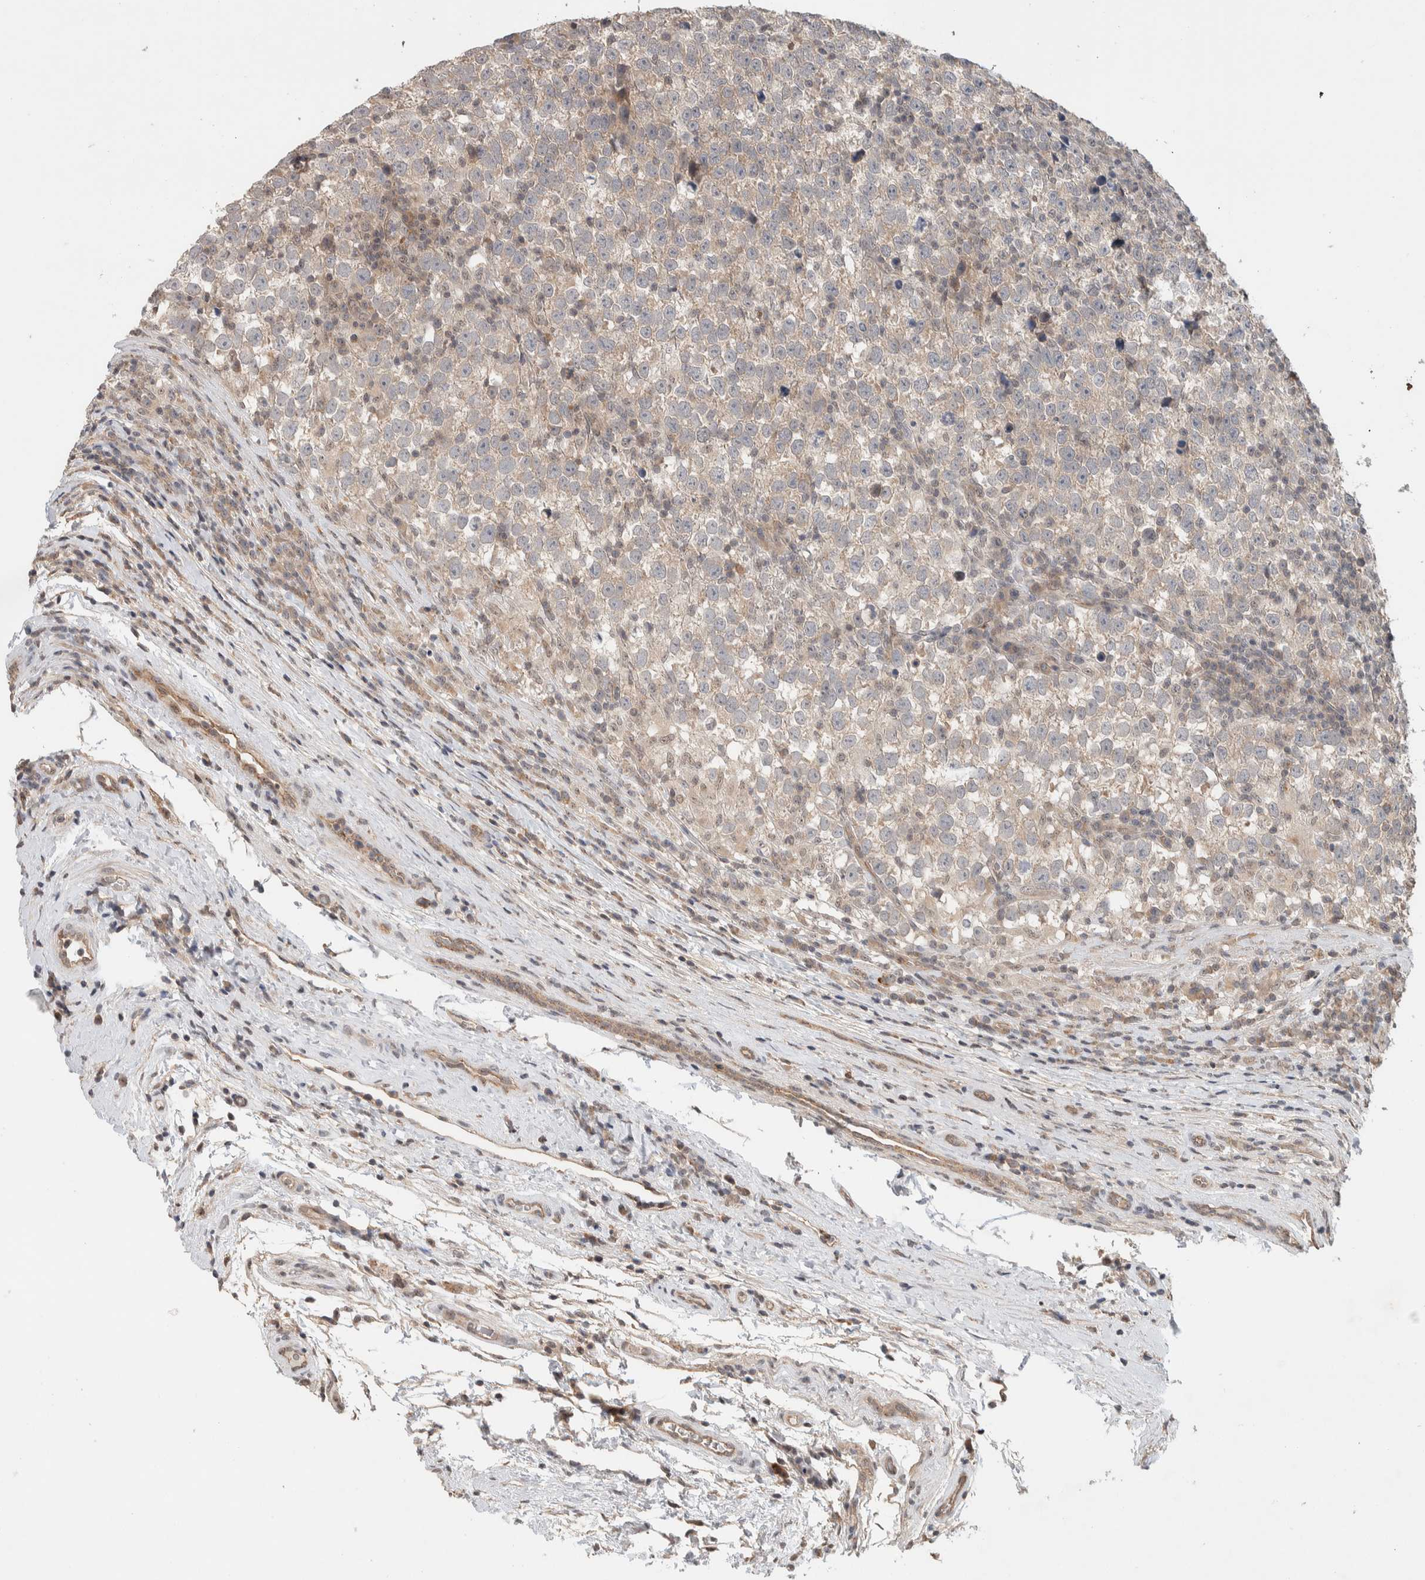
{"staining": {"intensity": "weak", "quantity": "<25%", "location": "cytoplasmic/membranous"}, "tissue": "testis cancer", "cell_type": "Tumor cells", "image_type": "cancer", "snomed": [{"axis": "morphology", "description": "Normal tissue, NOS"}, {"axis": "morphology", "description": "Seminoma, NOS"}, {"axis": "topography", "description": "Testis"}], "caption": "Micrograph shows no protein positivity in tumor cells of testis cancer tissue.", "gene": "DEPTOR", "patient": {"sex": "male", "age": 43}}